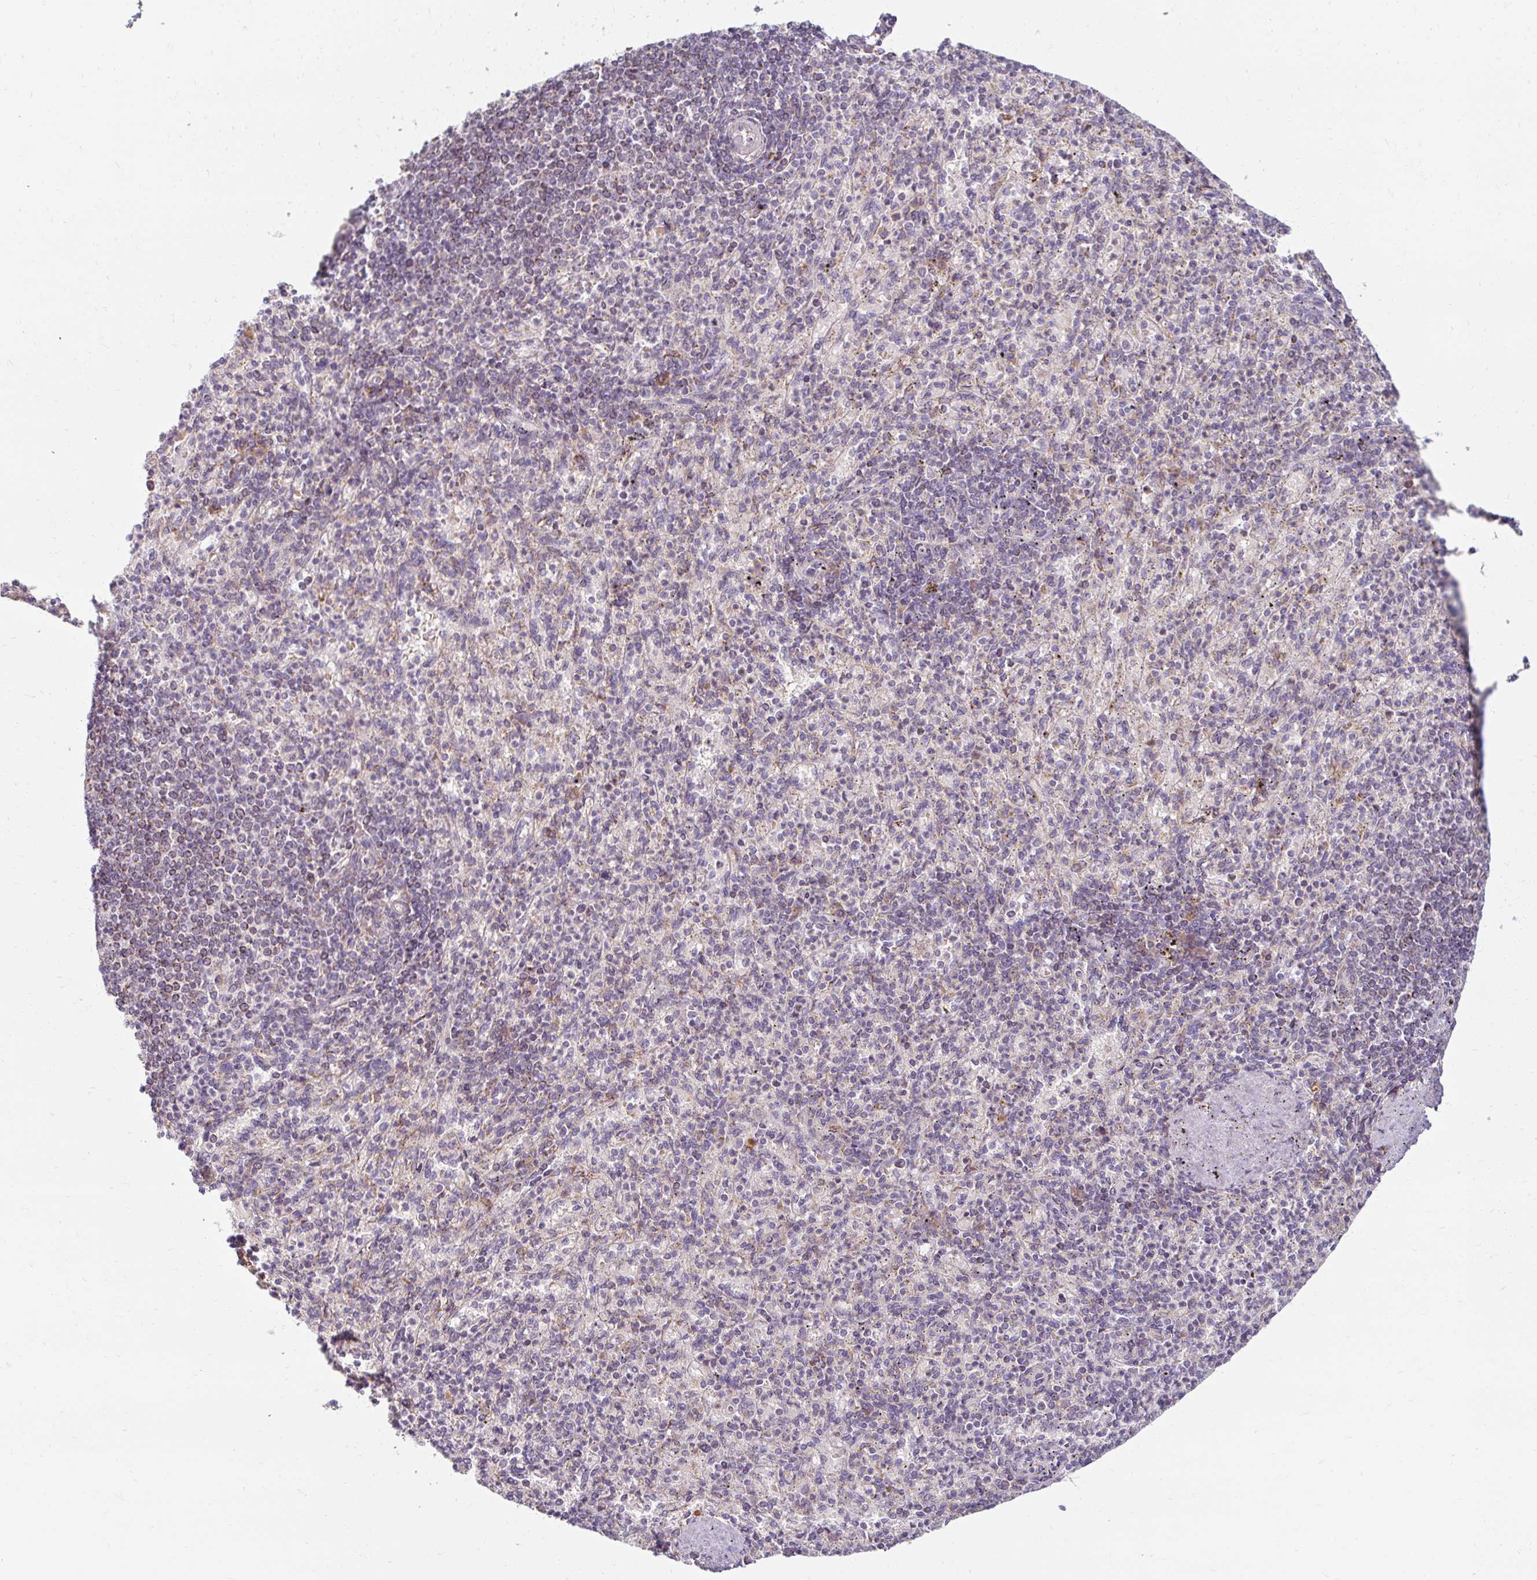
{"staining": {"intensity": "weak", "quantity": "<25%", "location": "cytoplasmic/membranous"}, "tissue": "spleen", "cell_type": "Cells in red pulp", "image_type": "normal", "snomed": [{"axis": "morphology", "description": "Normal tissue, NOS"}, {"axis": "topography", "description": "Spleen"}], "caption": "High magnification brightfield microscopy of normal spleen stained with DAB (3,3'-diaminobenzidine) (brown) and counterstained with hematoxylin (blue): cells in red pulp show no significant positivity. Brightfield microscopy of IHC stained with DAB (3,3'-diaminobenzidine) (brown) and hematoxylin (blue), captured at high magnification.", "gene": "SKP2", "patient": {"sex": "female", "age": 74}}